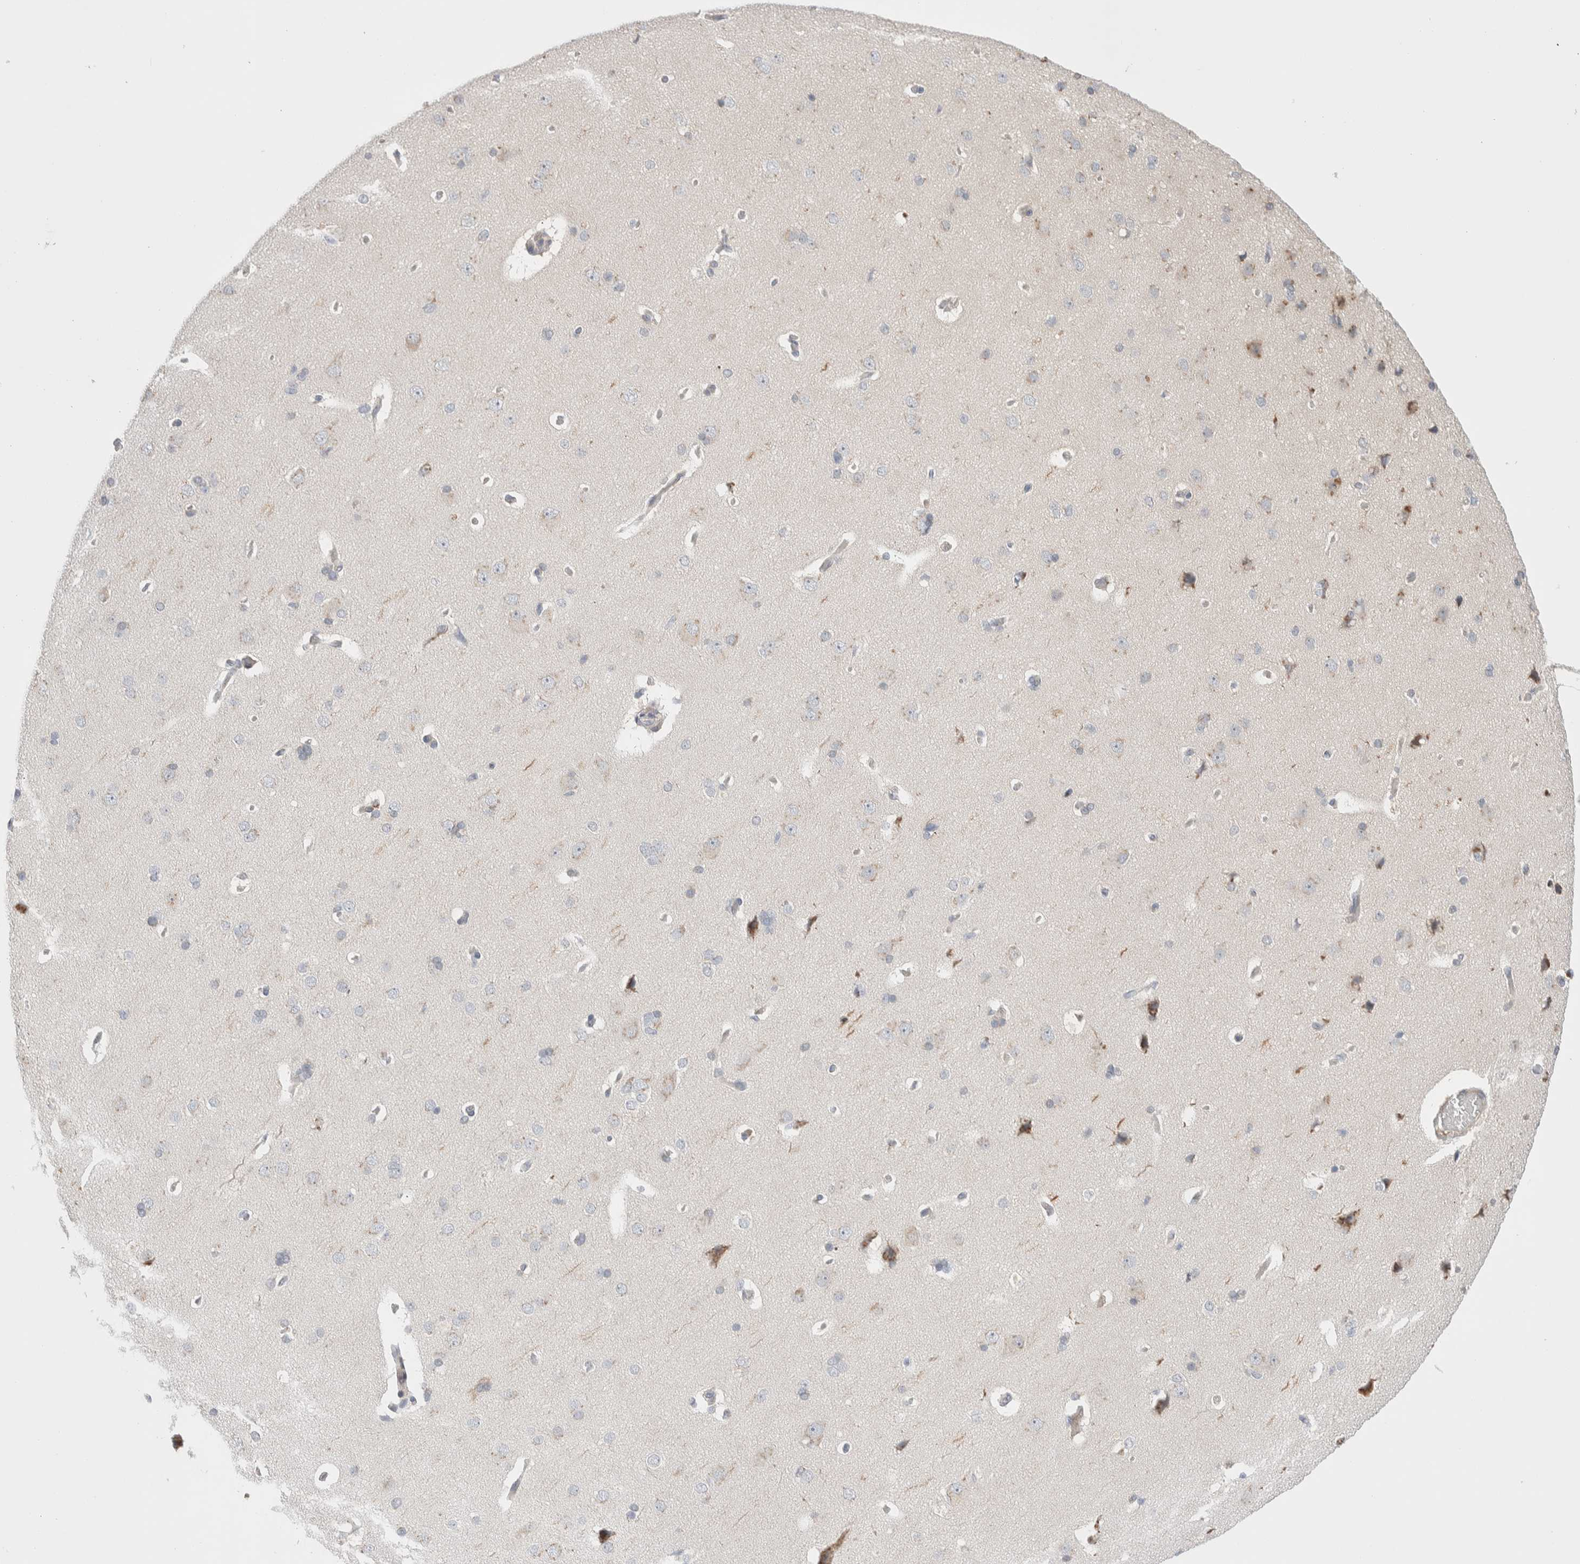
{"staining": {"intensity": "negative", "quantity": "none", "location": "none"}, "tissue": "cerebral cortex", "cell_type": "Endothelial cells", "image_type": "normal", "snomed": [{"axis": "morphology", "description": "Normal tissue, NOS"}, {"axis": "topography", "description": "Cerebral cortex"}], "caption": "Histopathology image shows no protein positivity in endothelial cells of unremarkable cerebral cortex.", "gene": "C1orf112", "patient": {"sex": "male", "age": 62}}